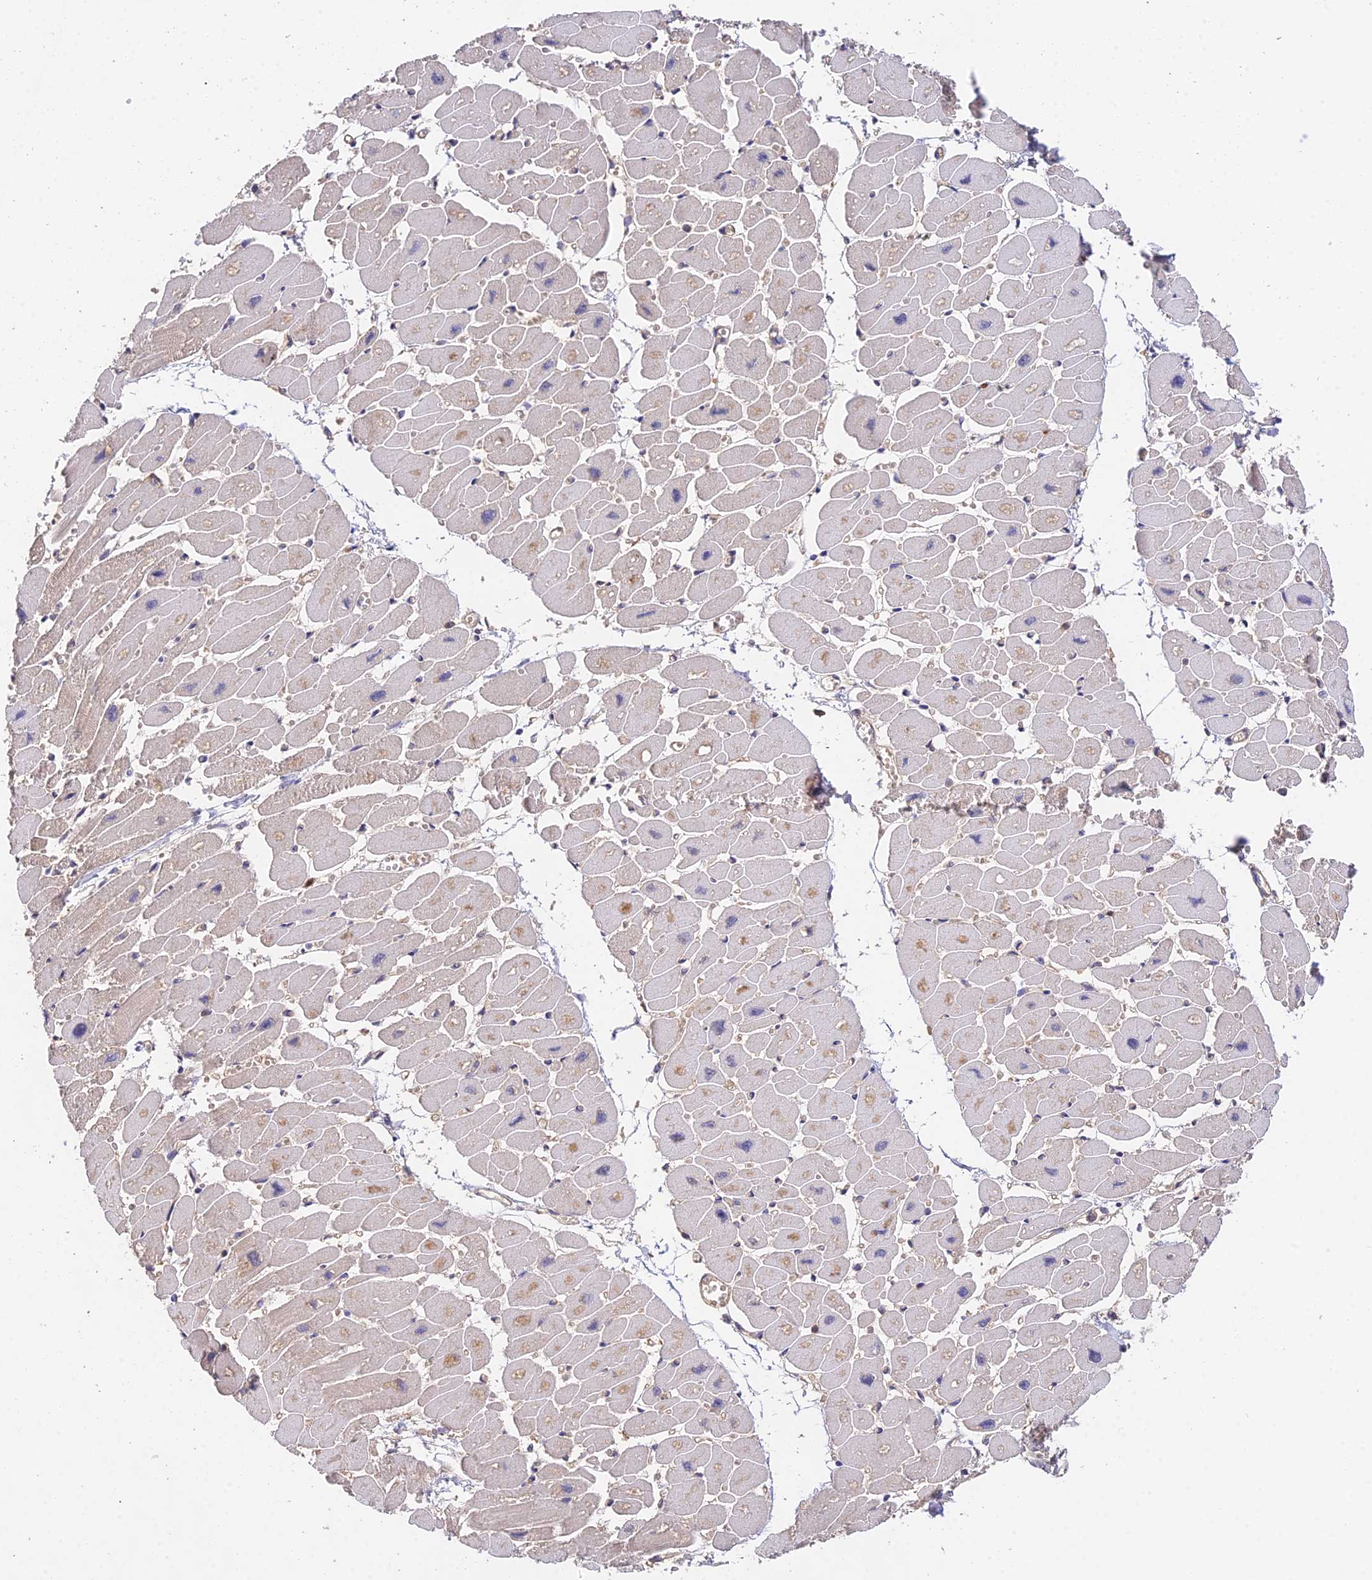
{"staining": {"intensity": "negative", "quantity": "none", "location": "none"}, "tissue": "heart muscle", "cell_type": "Cardiomyocytes", "image_type": "normal", "snomed": [{"axis": "morphology", "description": "Normal tissue, NOS"}, {"axis": "topography", "description": "Heart"}], "caption": "Immunohistochemical staining of benign heart muscle demonstrates no significant expression in cardiomyocytes. (DAB (3,3'-diaminobenzidine) IHC, high magnification).", "gene": "FBP1", "patient": {"sex": "female", "age": 54}}